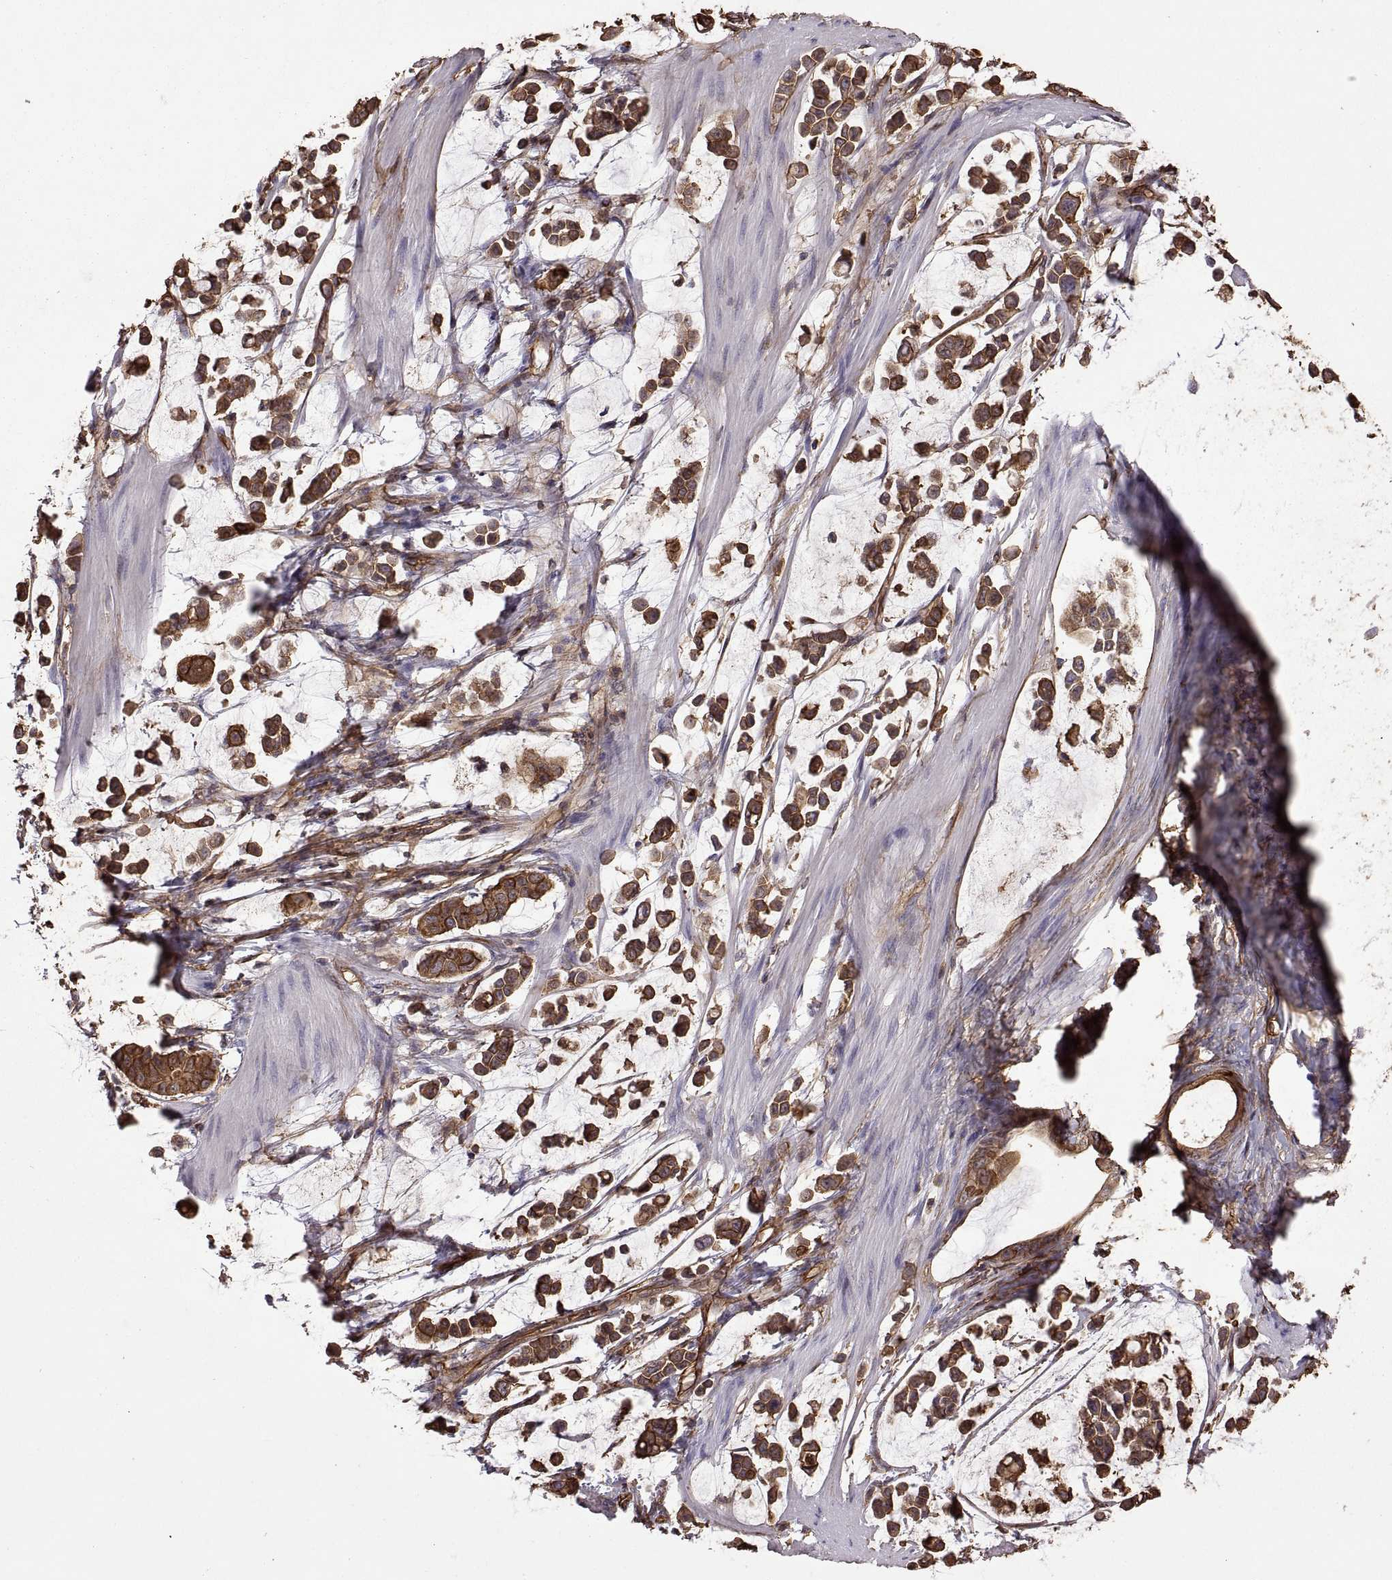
{"staining": {"intensity": "moderate", "quantity": ">75%", "location": "cytoplasmic/membranous"}, "tissue": "stomach cancer", "cell_type": "Tumor cells", "image_type": "cancer", "snomed": [{"axis": "morphology", "description": "Adenocarcinoma, NOS"}, {"axis": "topography", "description": "Stomach"}], "caption": "About >75% of tumor cells in stomach cancer exhibit moderate cytoplasmic/membranous protein staining as visualized by brown immunohistochemical staining.", "gene": "S100A10", "patient": {"sex": "male", "age": 82}}